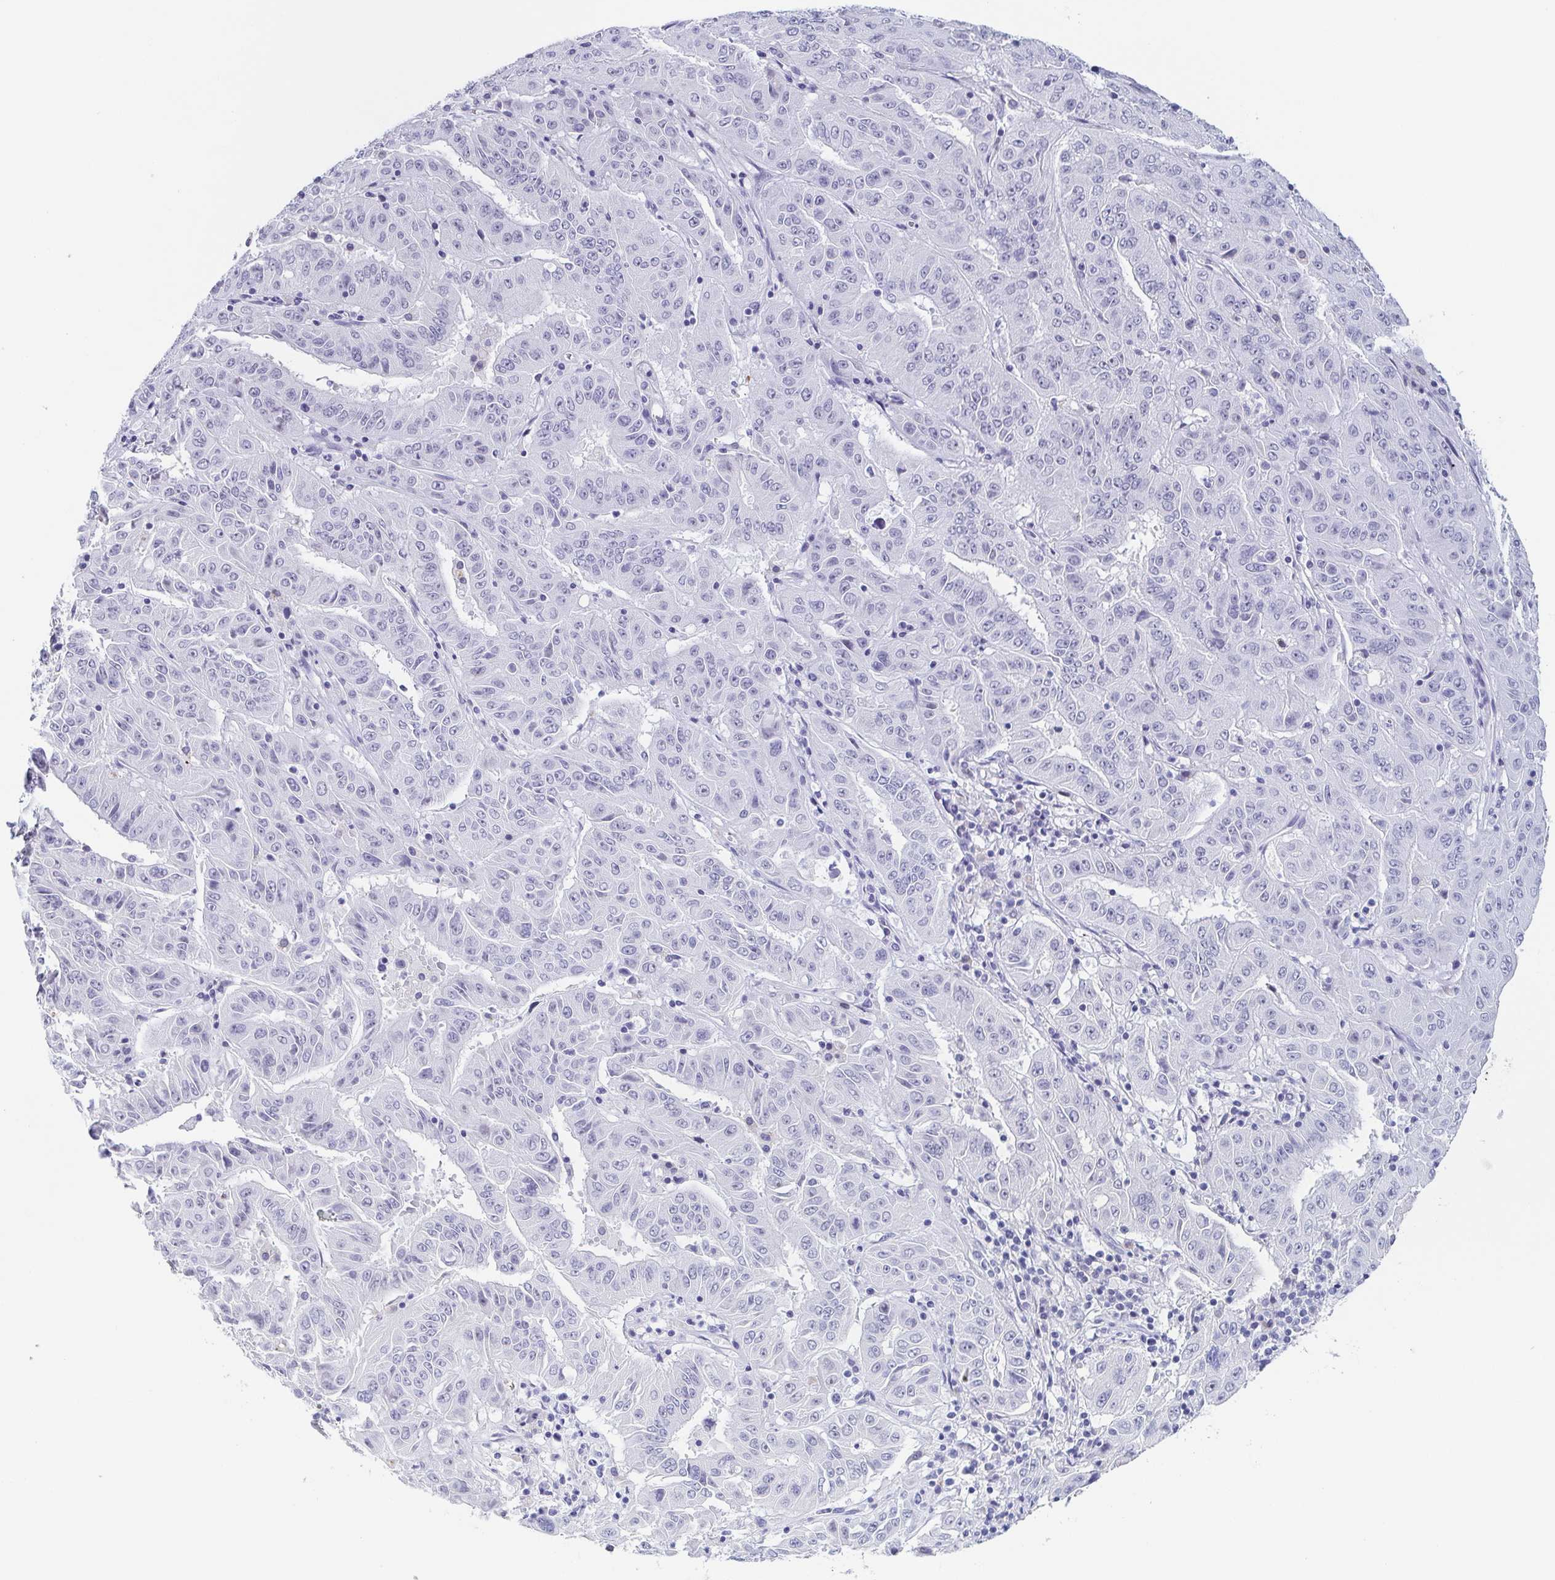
{"staining": {"intensity": "negative", "quantity": "none", "location": "none"}, "tissue": "pancreatic cancer", "cell_type": "Tumor cells", "image_type": "cancer", "snomed": [{"axis": "morphology", "description": "Adenocarcinoma, NOS"}, {"axis": "topography", "description": "Pancreas"}], "caption": "DAB (3,3'-diaminobenzidine) immunohistochemical staining of pancreatic adenocarcinoma shows no significant positivity in tumor cells. (Immunohistochemistry, brightfield microscopy, high magnification).", "gene": "REG4", "patient": {"sex": "male", "age": 63}}